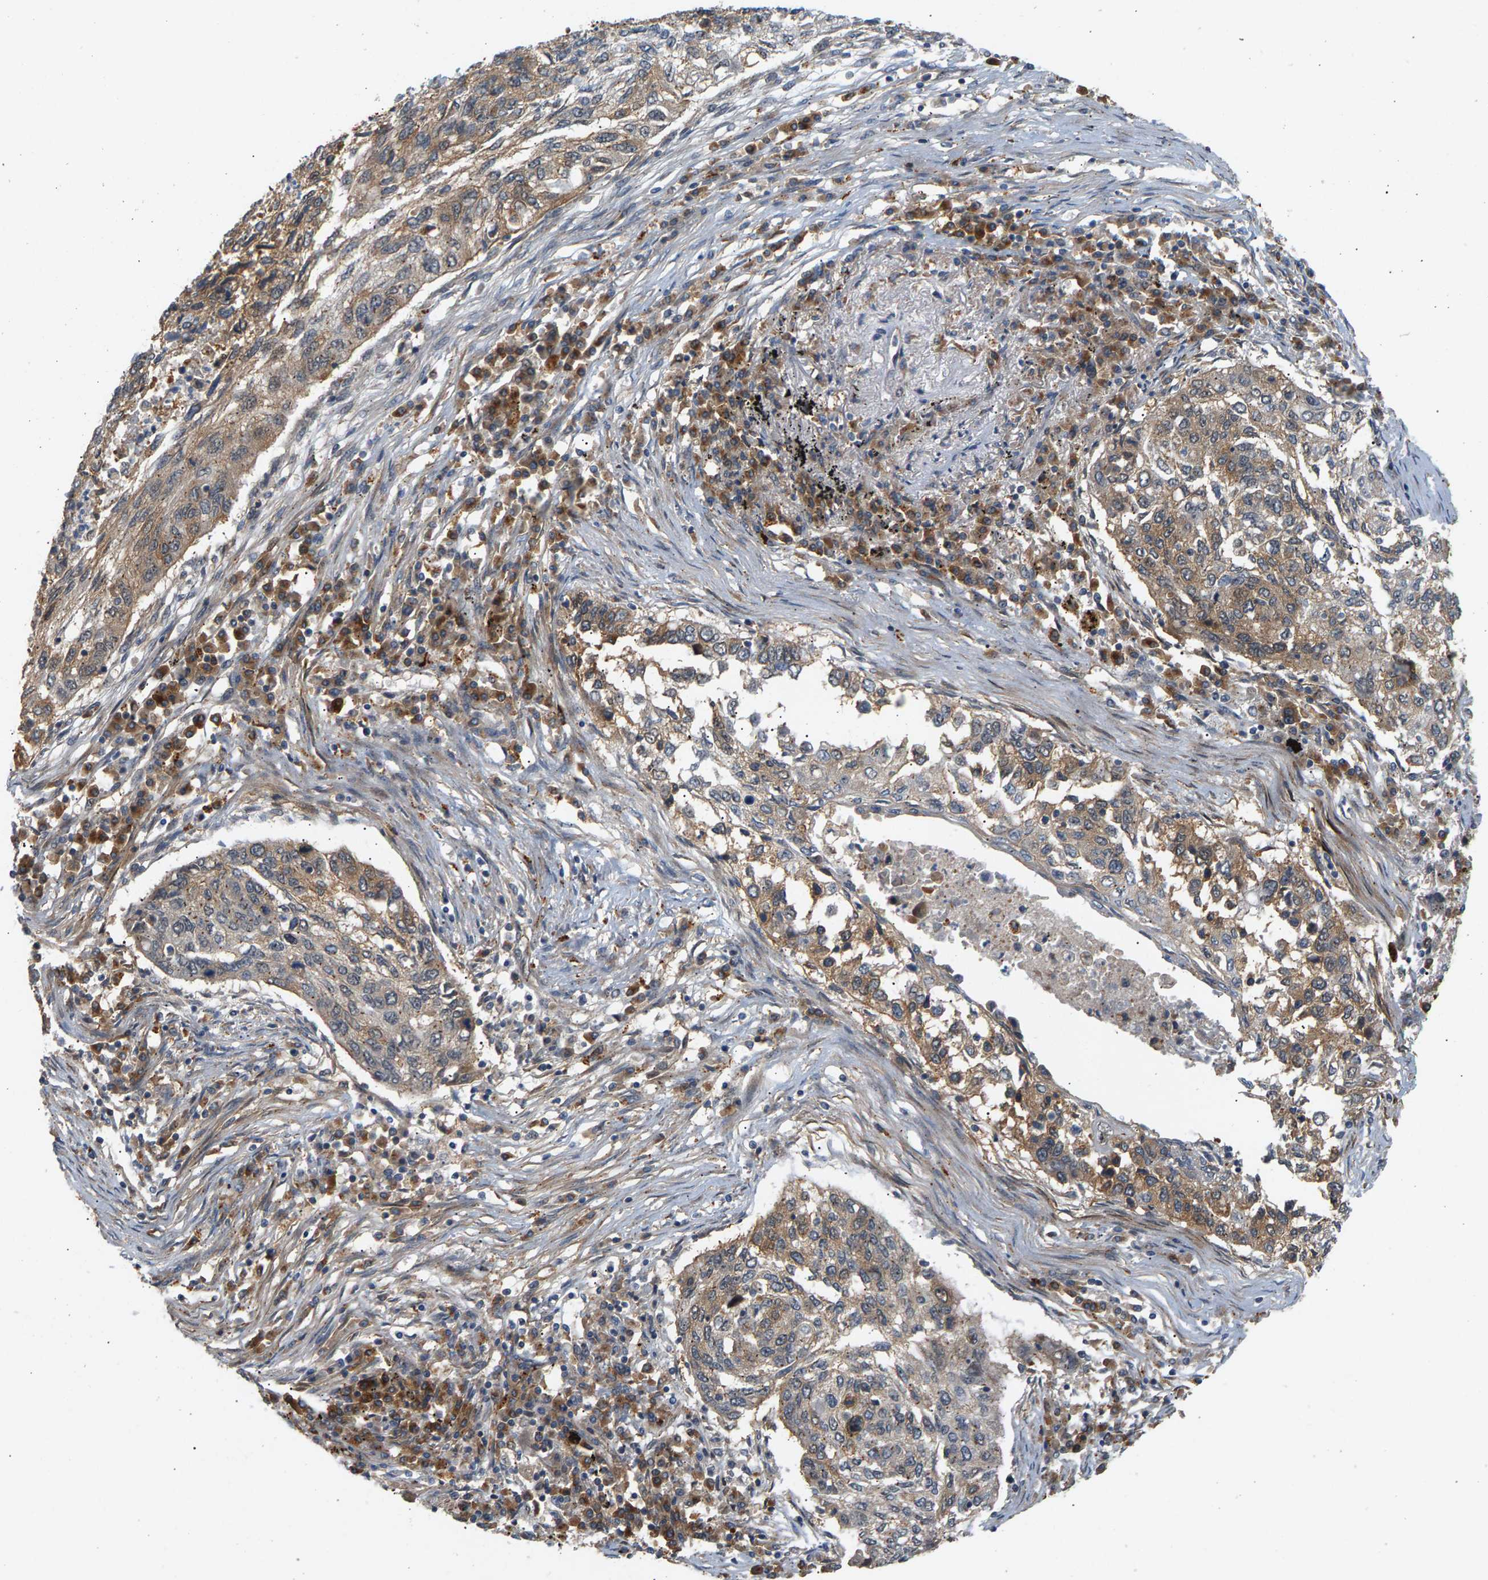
{"staining": {"intensity": "moderate", "quantity": ">75%", "location": "cytoplasmic/membranous"}, "tissue": "lung cancer", "cell_type": "Tumor cells", "image_type": "cancer", "snomed": [{"axis": "morphology", "description": "Squamous cell carcinoma, NOS"}, {"axis": "topography", "description": "Lung"}], "caption": "Human lung cancer stained for a protein (brown) displays moderate cytoplasmic/membranous positive expression in approximately >75% of tumor cells.", "gene": "MAP2K5", "patient": {"sex": "female", "age": 63}}